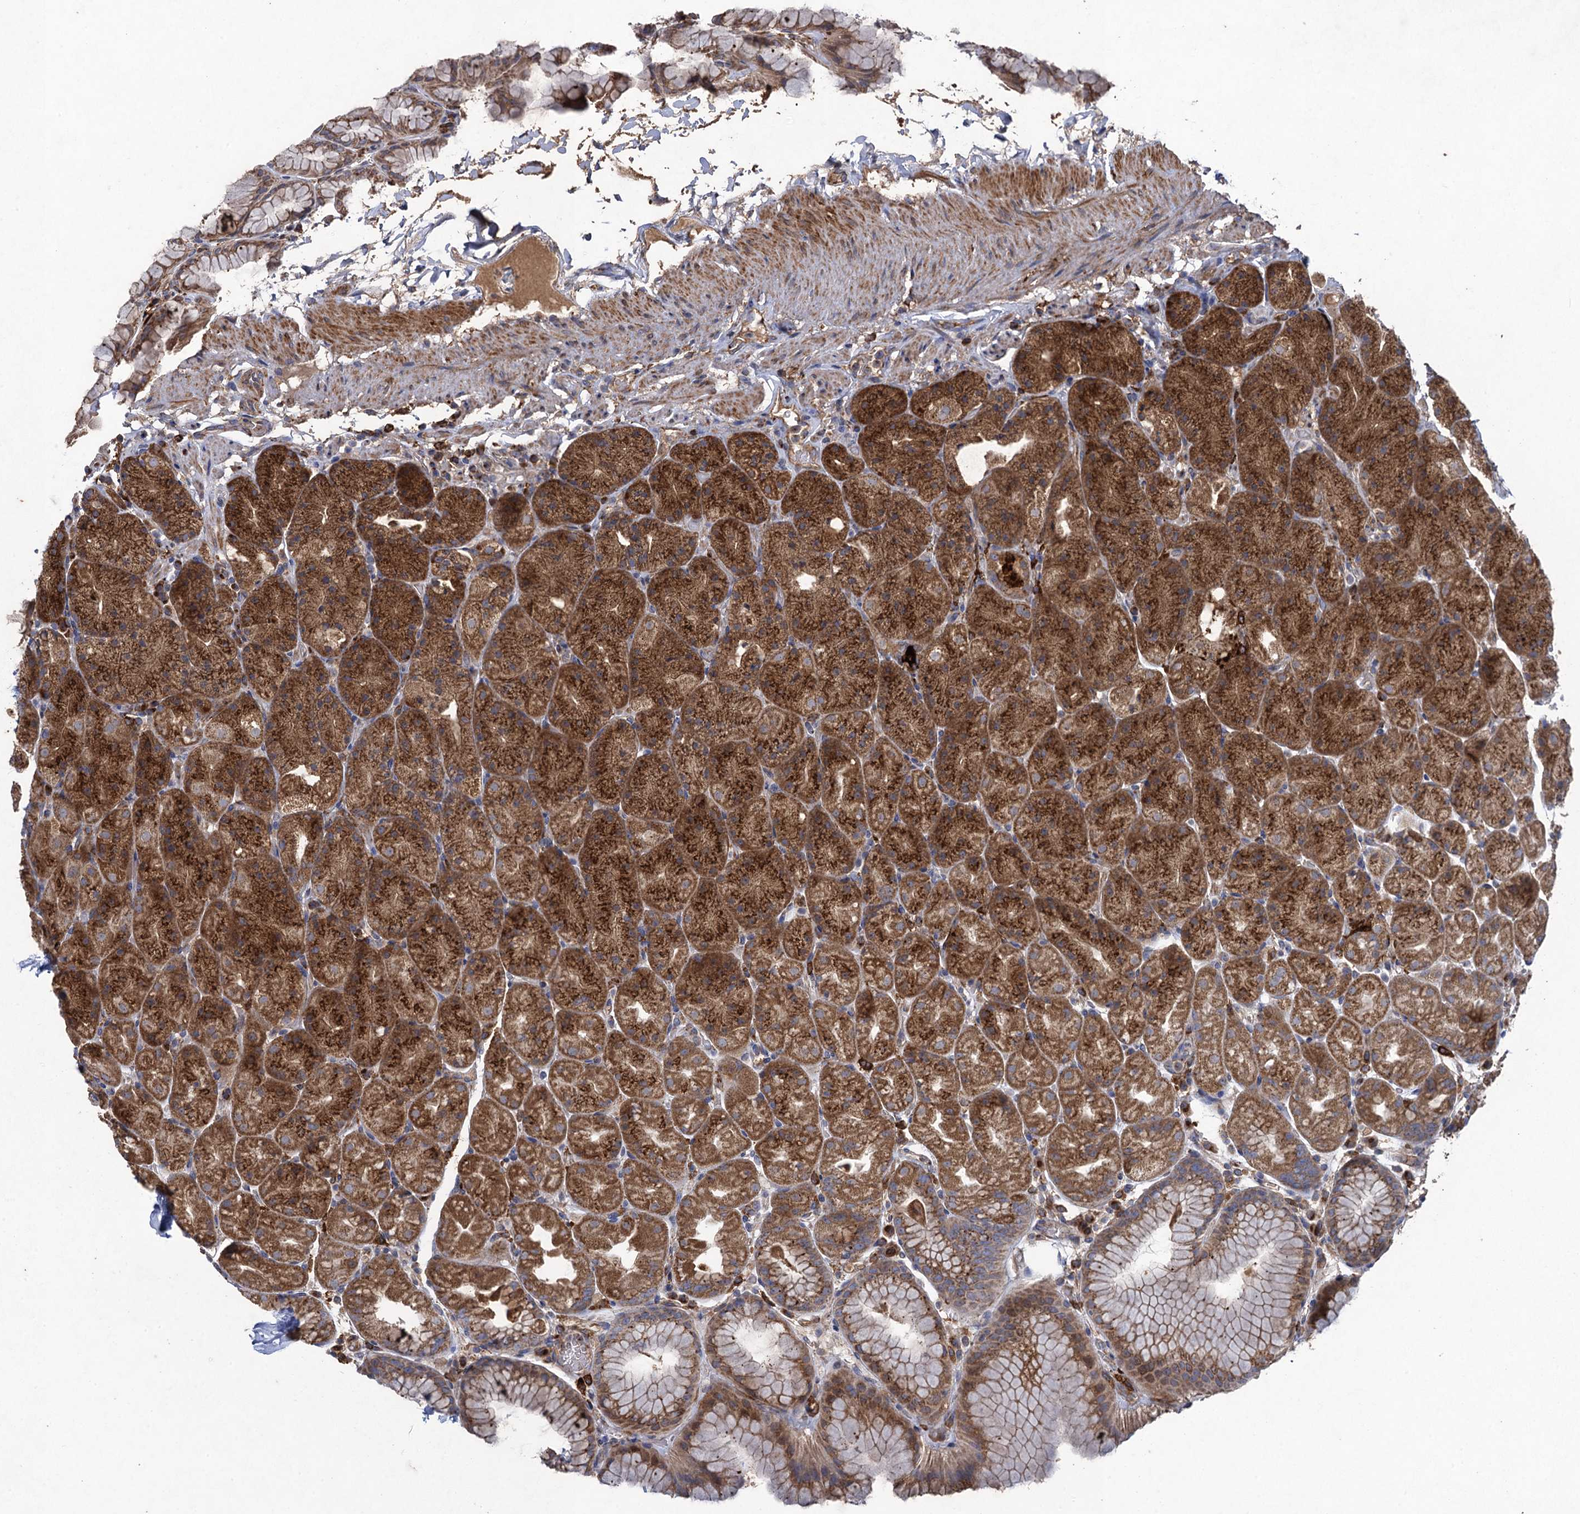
{"staining": {"intensity": "strong", "quantity": "25%-75%", "location": "cytoplasmic/membranous"}, "tissue": "stomach", "cell_type": "Glandular cells", "image_type": "normal", "snomed": [{"axis": "morphology", "description": "Normal tissue, NOS"}, {"axis": "topography", "description": "Stomach, upper"}, {"axis": "topography", "description": "Stomach, lower"}], "caption": "Immunohistochemistry histopathology image of benign stomach: stomach stained using immunohistochemistry (IHC) displays high levels of strong protein expression localized specifically in the cytoplasmic/membranous of glandular cells, appearing as a cytoplasmic/membranous brown color.", "gene": "TXNDC11", "patient": {"sex": "male", "age": 67}}